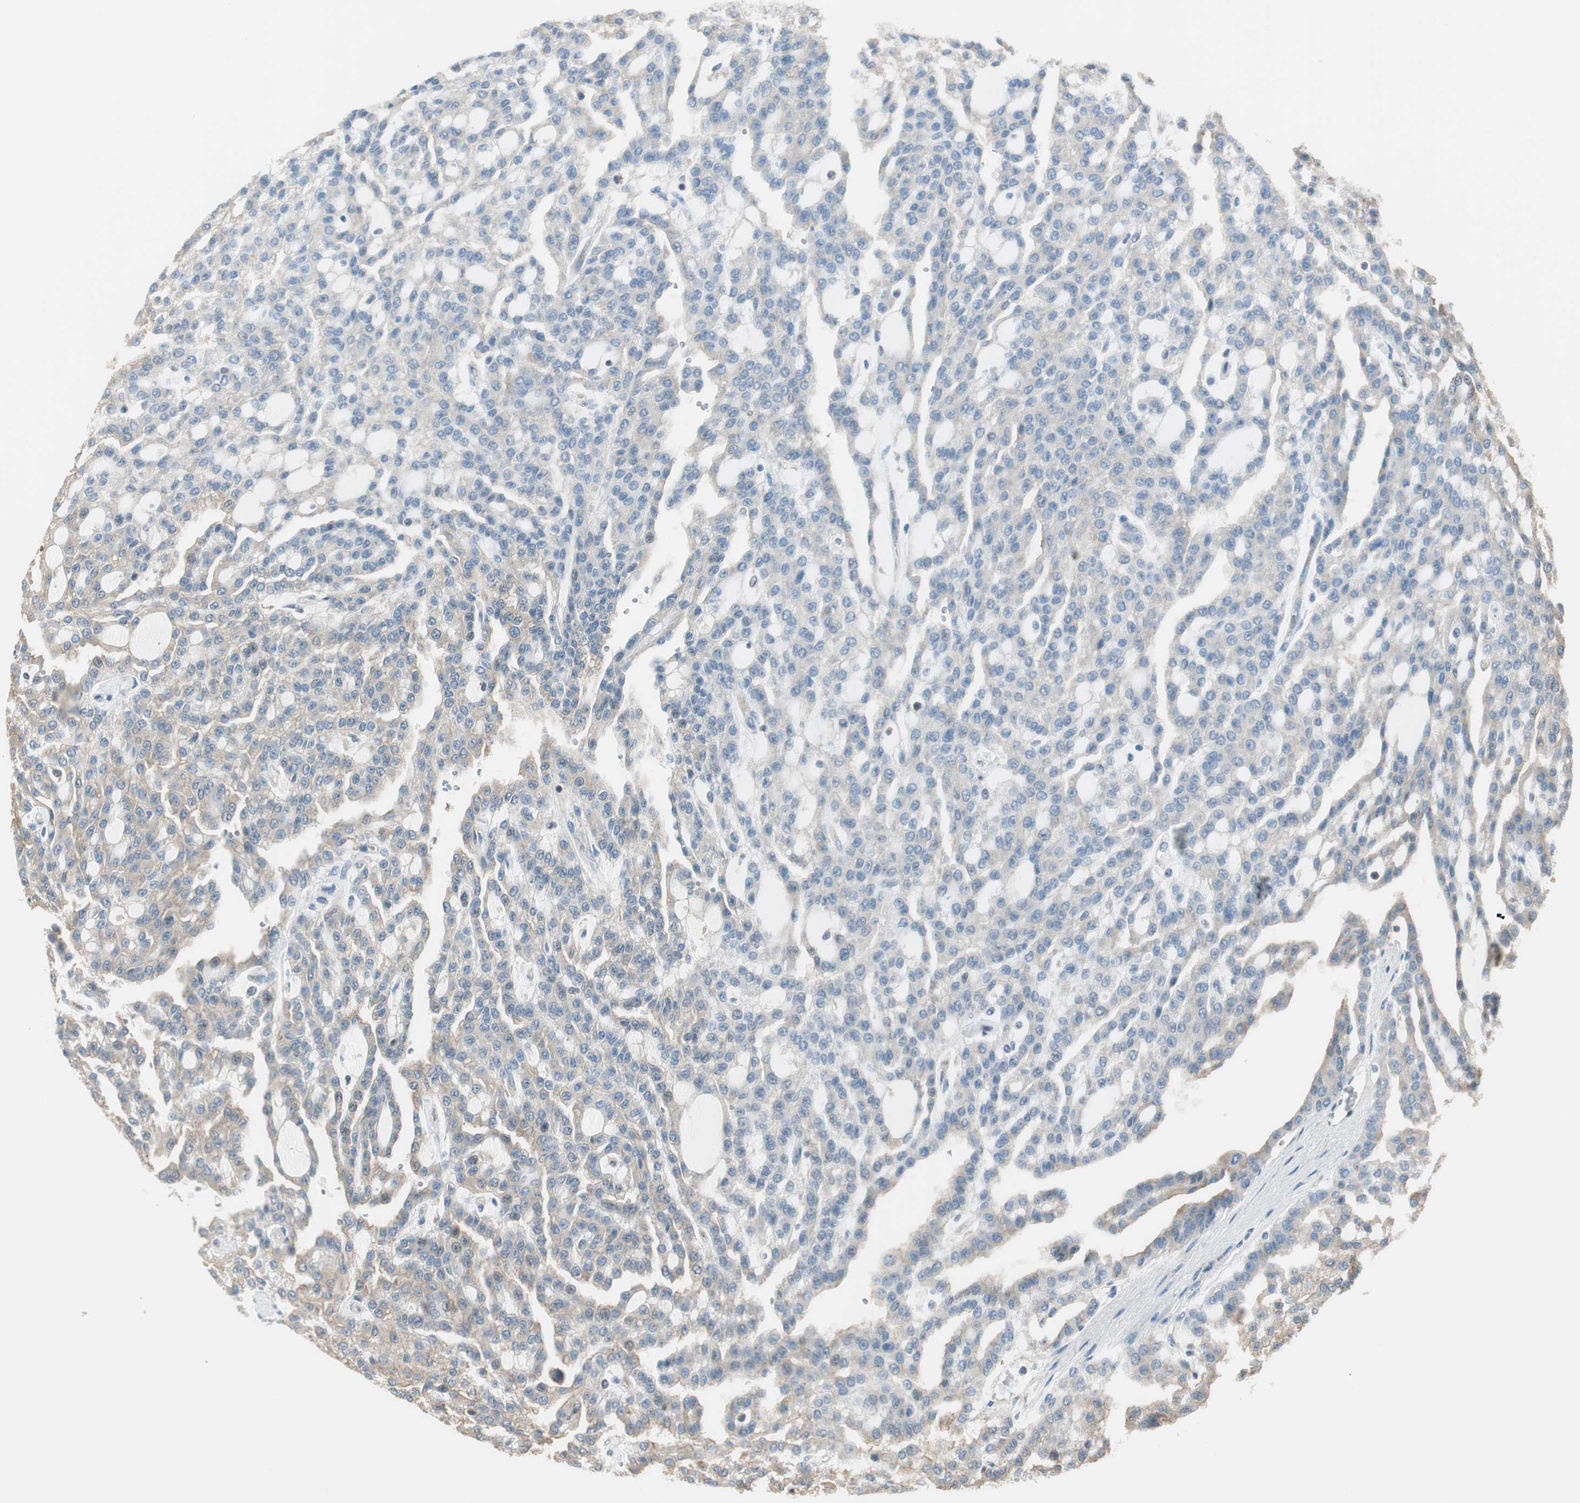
{"staining": {"intensity": "weak", "quantity": "25%-75%", "location": "cytoplasmic/membranous"}, "tissue": "renal cancer", "cell_type": "Tumor cells", "image_type": "cancer", "snomed": [{"axis": "morphology", "description": "Adenocarcinoma, NOS"}, {"axis": "topography", "description": "Kidney"}], "caption": "DAB (3,3'-diaminobenzidine) immunohistochemical staining of human renal cancer (adenocarcinoma) shows weak cytoplasmic/membranous protein expression in about 25%-75% of tumor cells.", "gene": "PI4K2B", "patient": {"sex": "male", "age": 63}}